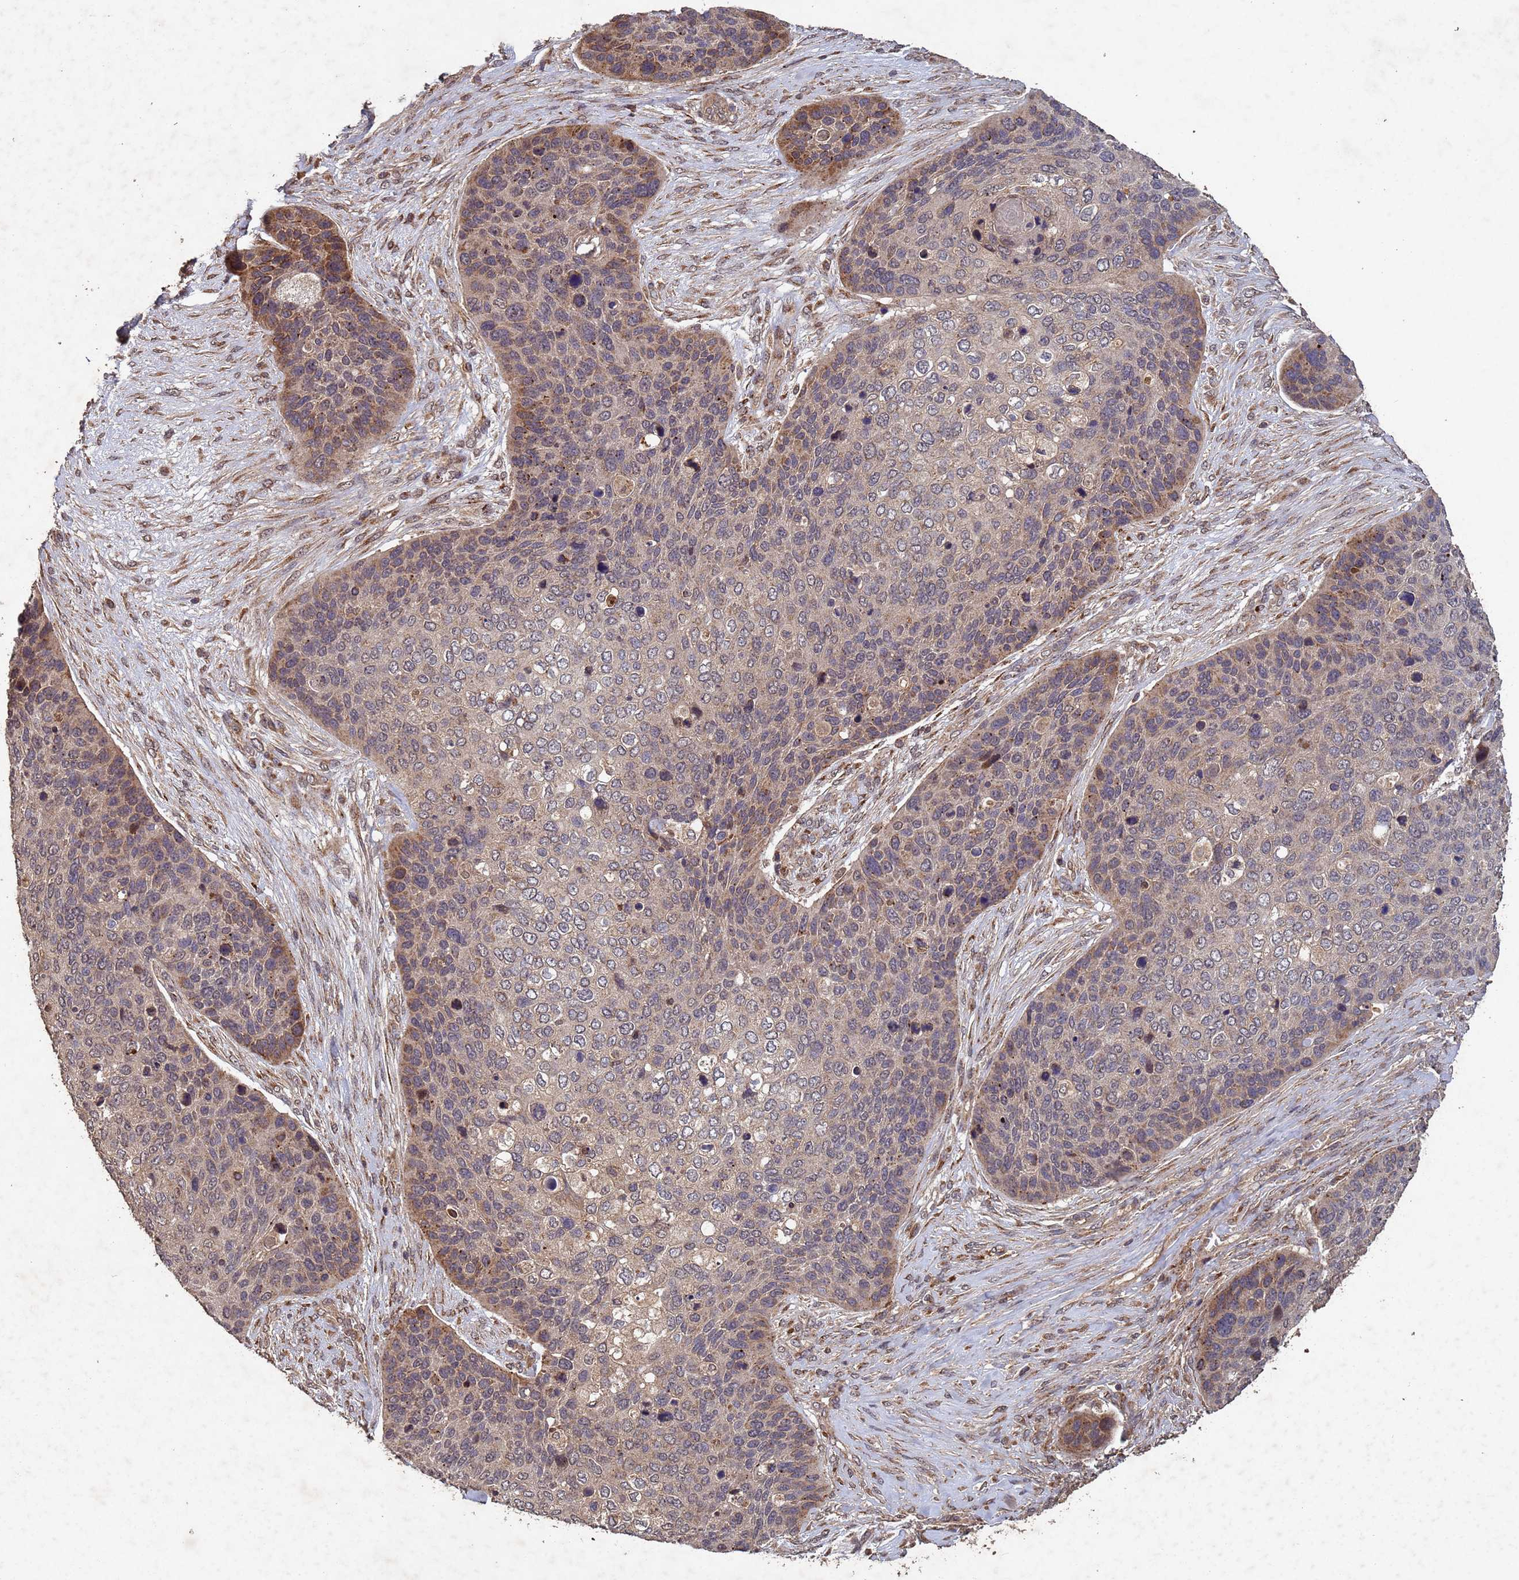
{"staining": {"intensity": "moderate", "quantity": "25%-75%", "location": "cytoplasmic/membranous"}, "tissue": "skin cancer", "cell_type": "Tumor cells", "image_type": "cancer", "snomed": [{"axis": "morphology", "description": "Basal cell carcinoma"}, {"axis": "topography", "description": "Skin"}], "caption": "Human skin cancer (basal cell carcinoma) stained for a protein (brown) displays moderate cytoplasmic/membranous positive staining in about 25%-75% of tumor cells.", "gene": "FASTKD1", "patient": {"sex": "female", "age": 74}}